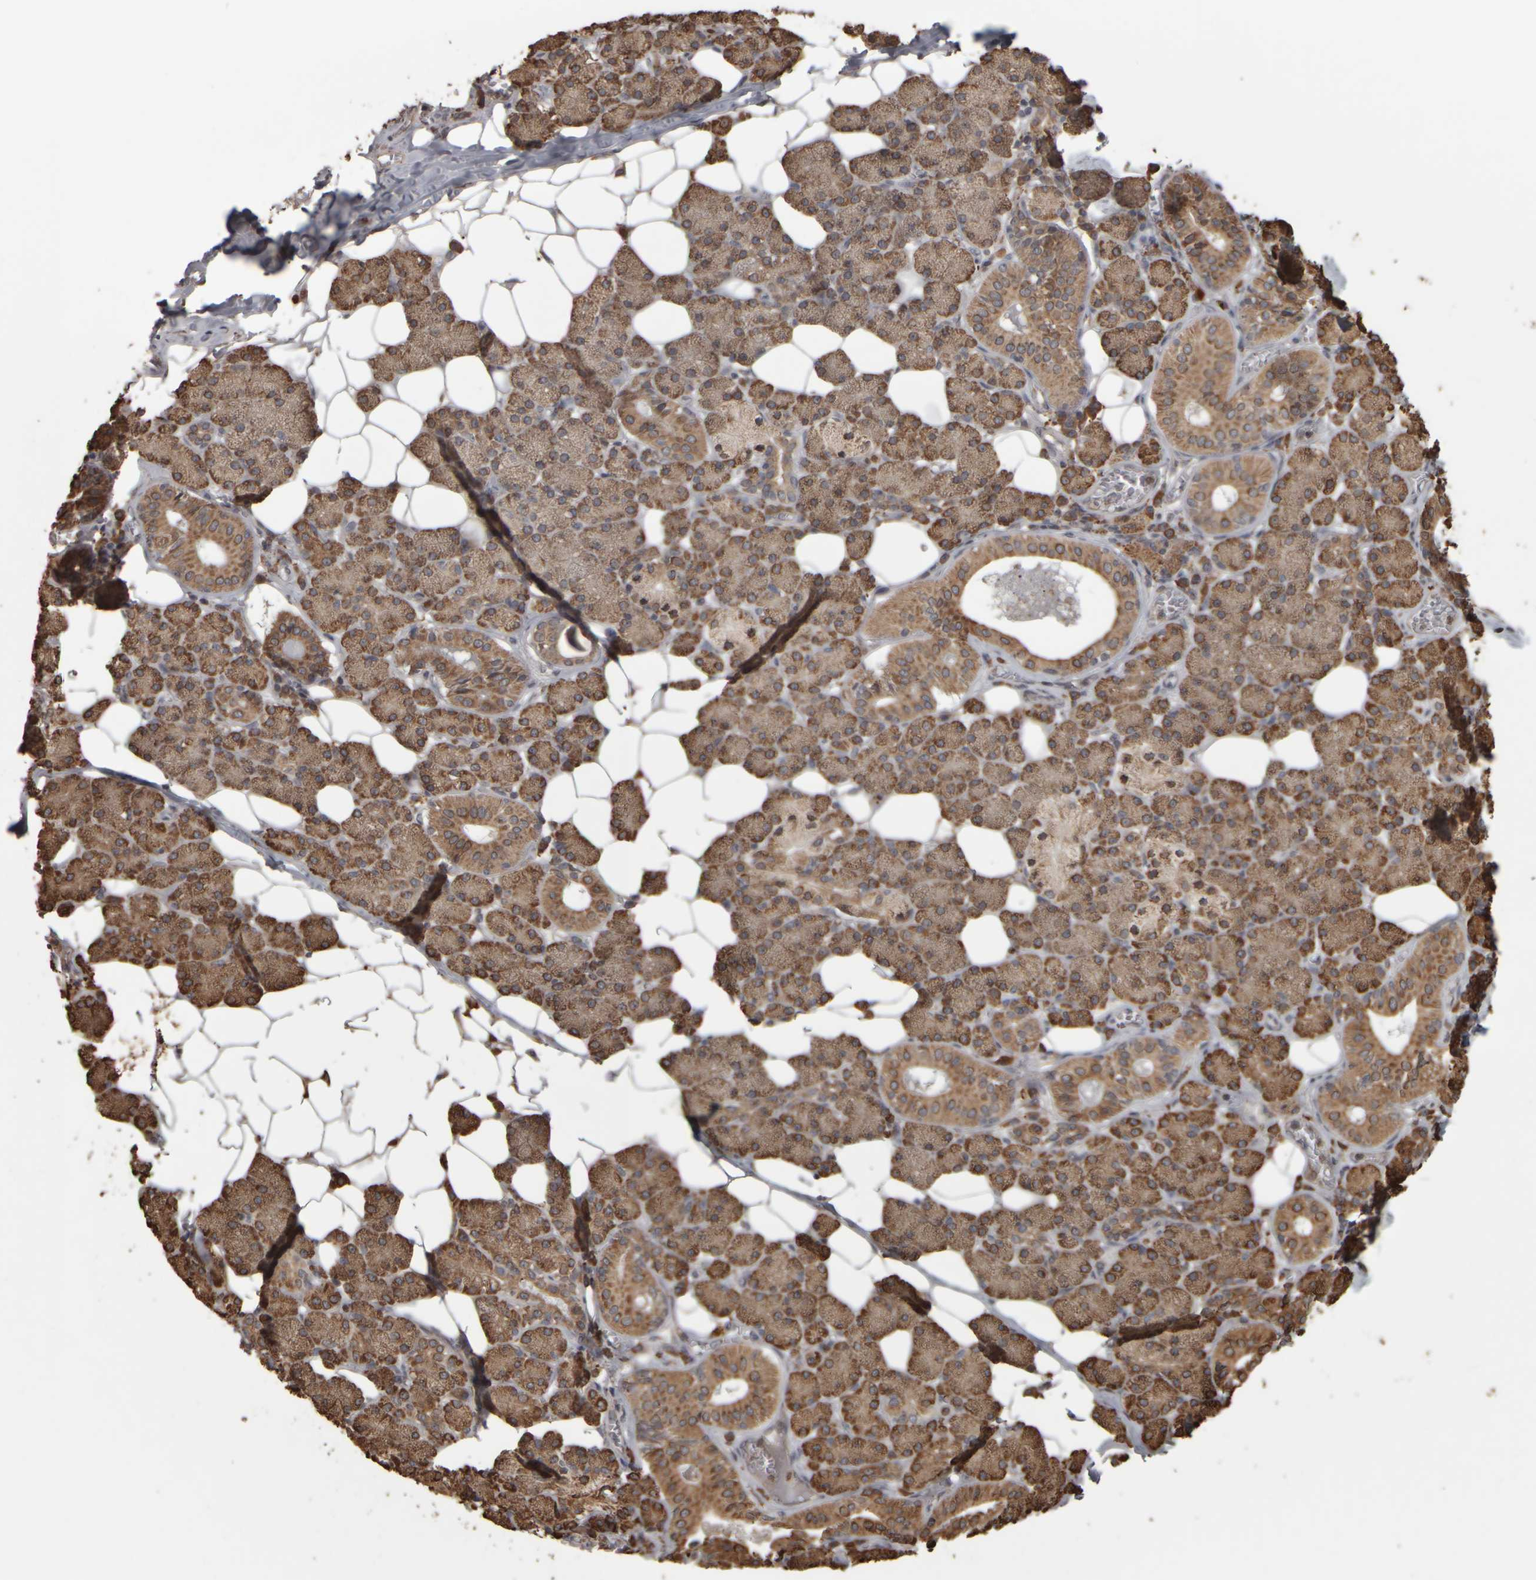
{"staining": {"intensity": "strong", "quantity": ">75%", "location": "cytoplasmic/membranous"}, "tissue": "salivary gland", "cell_type": "Glandular cells", "image_type": "normal", "snomed": [{"axis": "morphology", "description": "Normal tissue, NOS"}, {"axis": "topography", "description": "Salivary gland"}], "caption": "Benign salivary gland shows strong cytoplasmic/membranous expression in about >75% of glandular cells The protein is shown in brown color, while the nuclei are stained blue..", "gene": "AGBL3", "patient": {"sex": "female", "age": 33}}